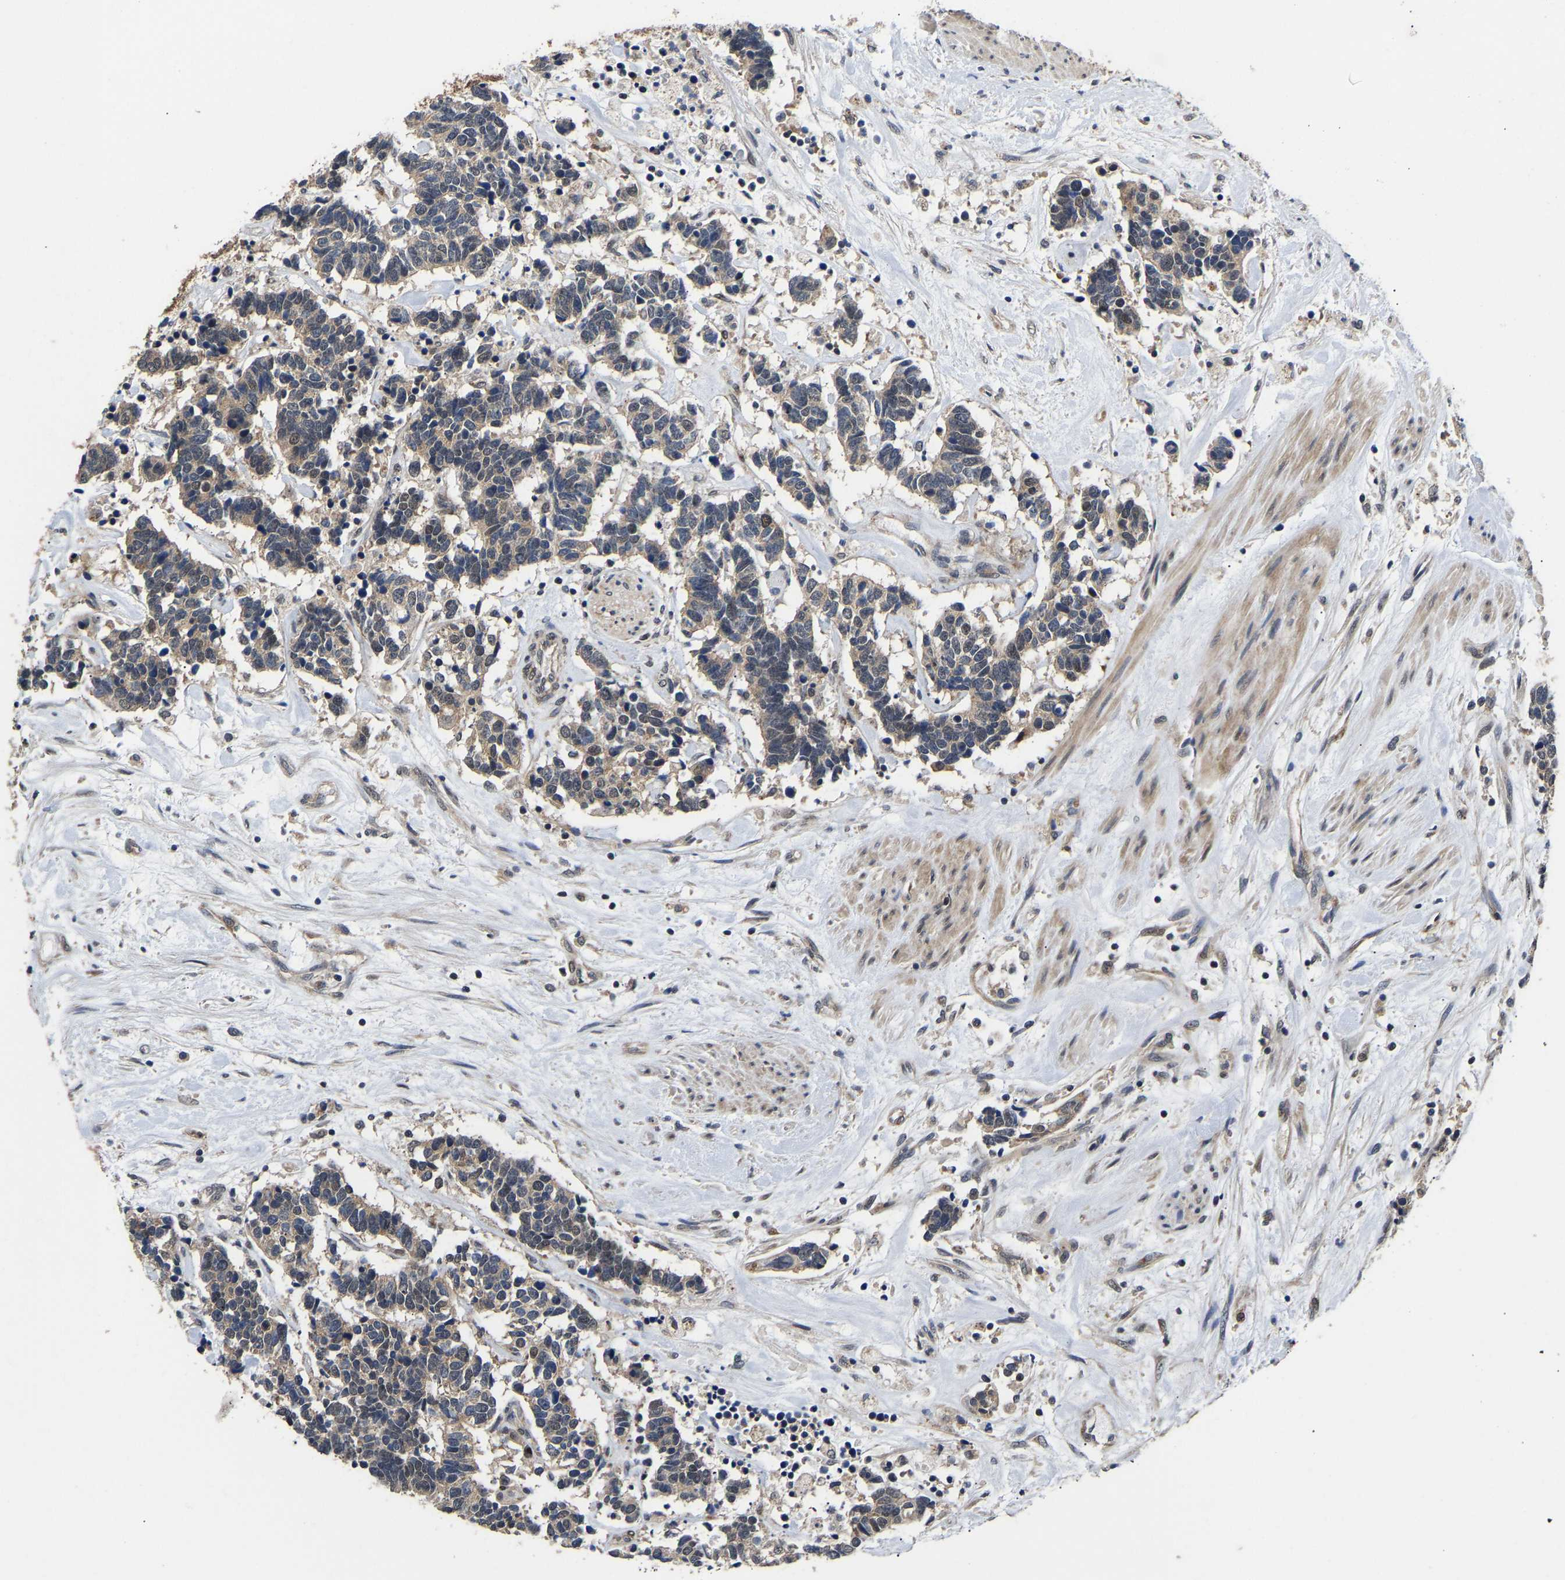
{"staining": {"intensity": "weak", "quantity": "25%-75%", "location": "cytoplasmic/membranous"}, "tissue": "carcinoid", "cell_type": "Tumor cells", "image_type": "cancer", "snomed": [{"axis": "morphology", "description": "Carcinoma, NOS"}, {"axis": "morphology", "description": "Carcinoid, malignant, NOS"}, {"axis": "topography", "description": "Urinary bladder"}], "caption": "About 25%-75% of tumor cells in carcinoma show weak cytoplasmic/membranous protein staining as visualized by brown immunohistochemical staining.", "gene": "METTL16", "patient": {"sex": "male", "age": 57}}